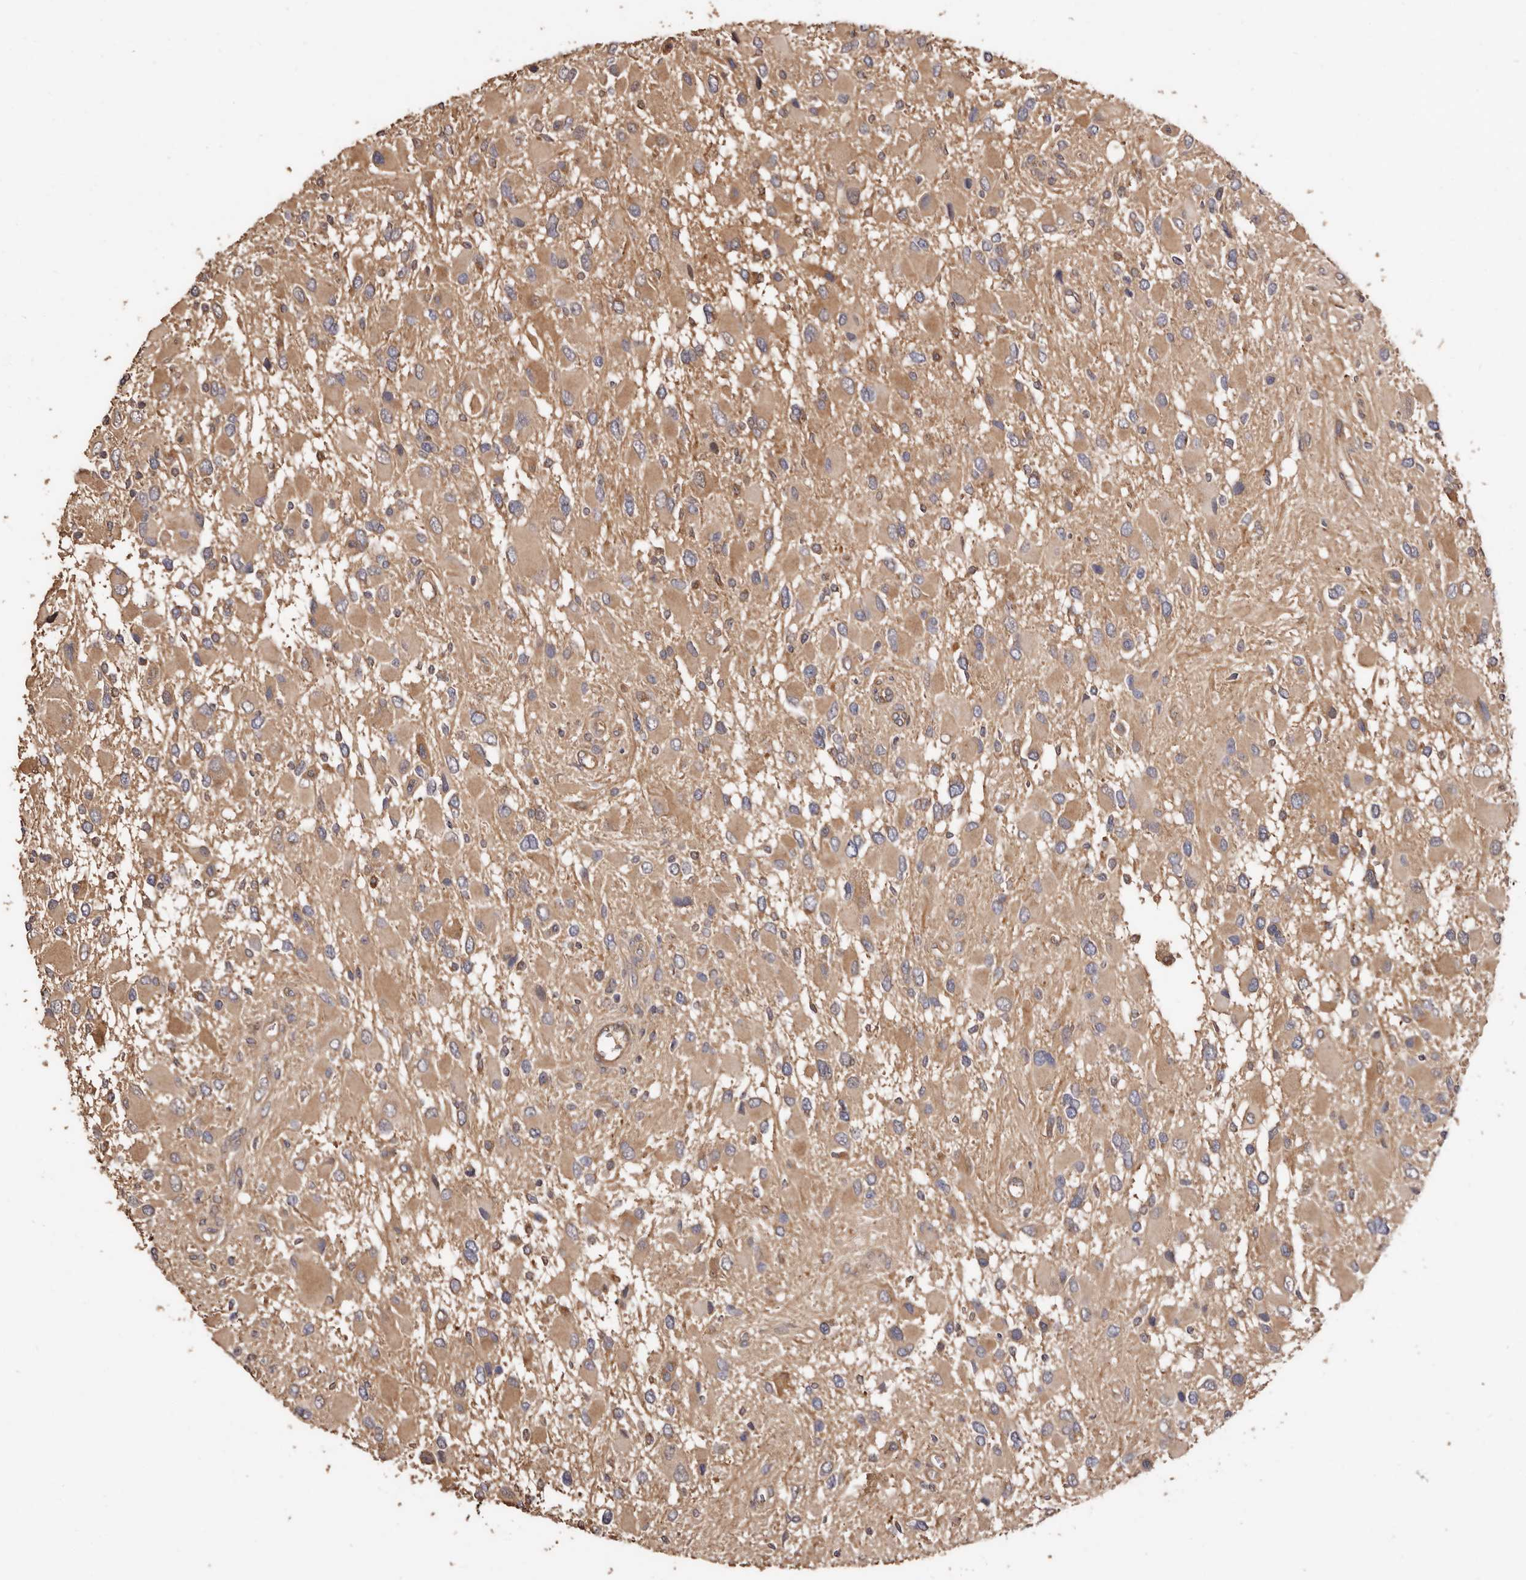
{"staining": {"intensity": "weak", "quantity": ">75%", "location": "cytoplasmic/membranous"}, "tissue": "glioma", "cell_type": "Tumor cells", "image_type": "cancer", "snomed": [{"axis": "morphology", "description": "Glioma, malignant, High grade"}, {"axis": "topography", "description": "Brain"}], "caption": "Malignant glioma (high-grade) stained with a protein marker displays weak staining in tumor cells.", "gene": "COQ8B", "patient": {"sex": "male", "age": 53}}